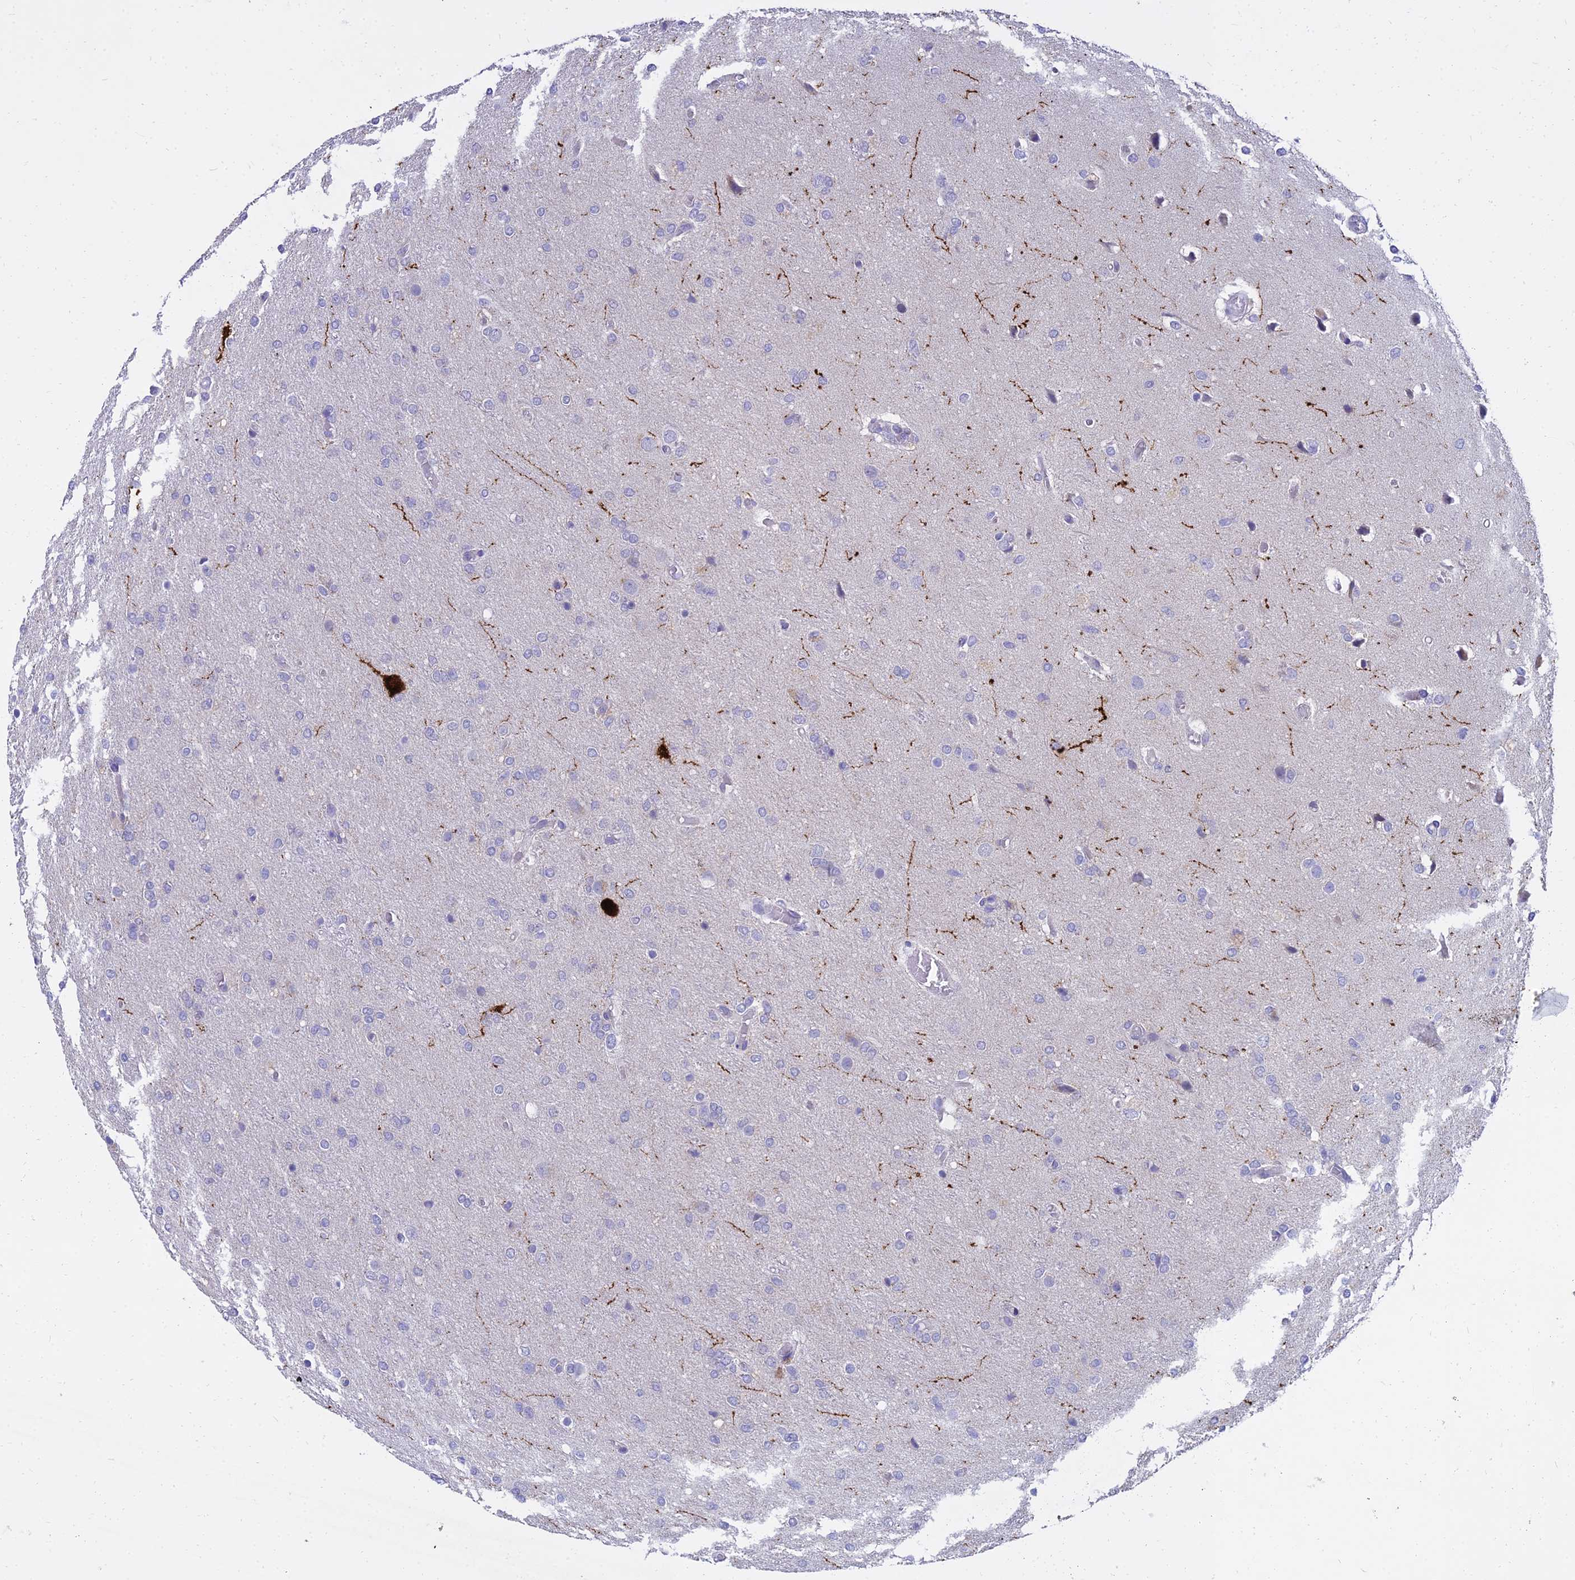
{"staining": {"intensity": "negative", "quantity": "none", "location": "none"}, "tissue": "glioma", "cell_type": "Tumor cells", "image_type": "cancer", "snomed": [{"axis": "morphology", "description": "Glioma, malignant, High grade"}, {"axis": "topography", "description": "Brain"}], "caption": "Protein analysis of glioma demonstrates no significant positivity in tumor cells.", "gene": "NPY", "patient": {"sex": "female", "age": 74}}